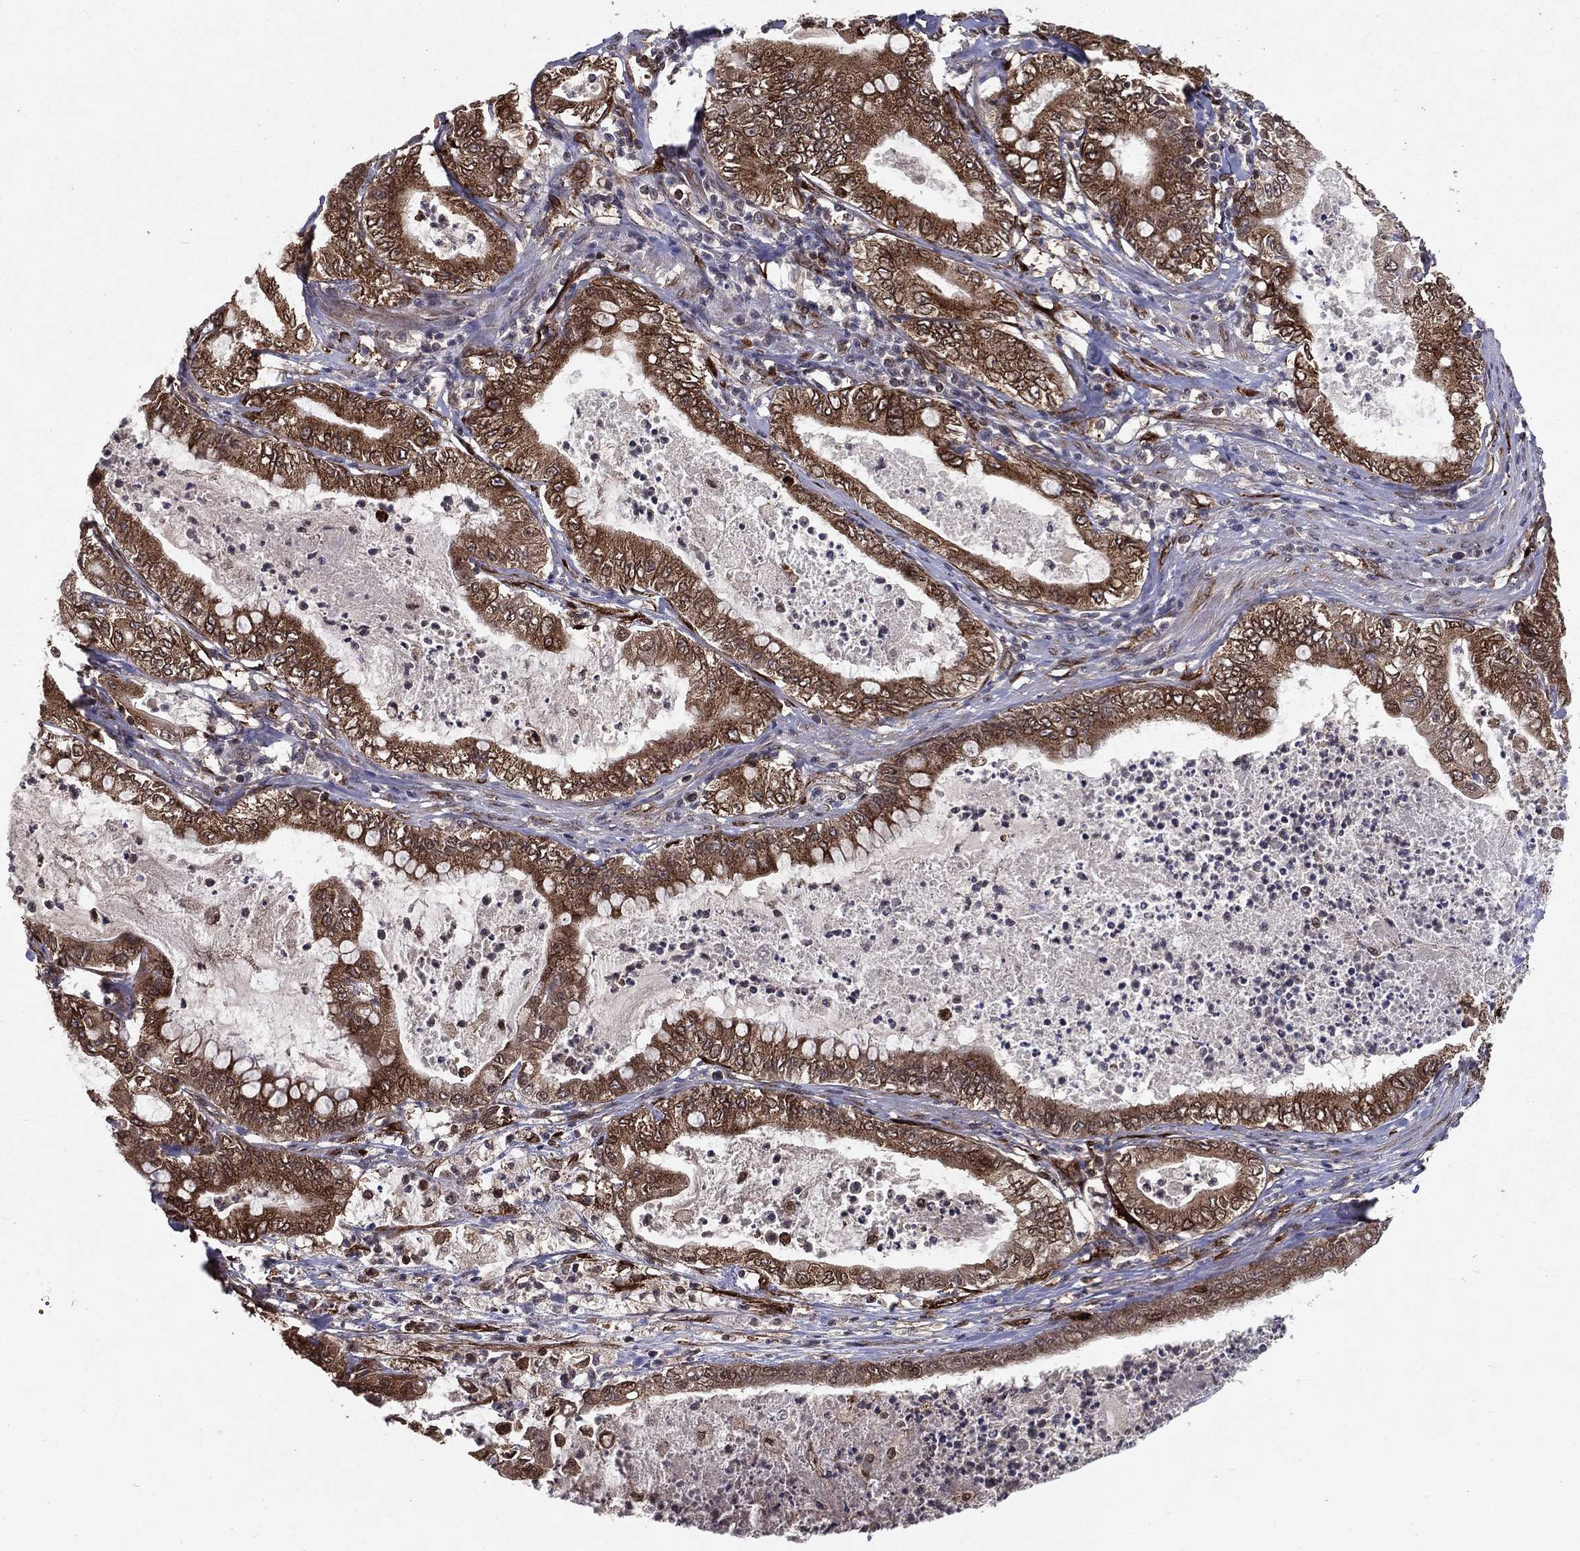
{"staining": {"intensity": "moderate", "quantity": ">75%", "location": "cytoplasmic/membranous"}, "tissue": "pancreatic cancer", "cell_type": "Tumor cells", "image_type": "cancer", "snomed": [{"axis": "morphology", "description": "Adenocarcinoma, NOS"}, {"axis": "topography", "description": "Pancreas"}], "caption": "This histopathology image exhibits pancreatic adenocarcinoma stained with immunohistochemistry to label a protein in brown. The cytoplasmic/membranous of tumor cells show moderate positivity for the protein. Nuclei are counter-stained blue.", "gene": "CERS2", "patient": {"sex": "male", "age": 71}}